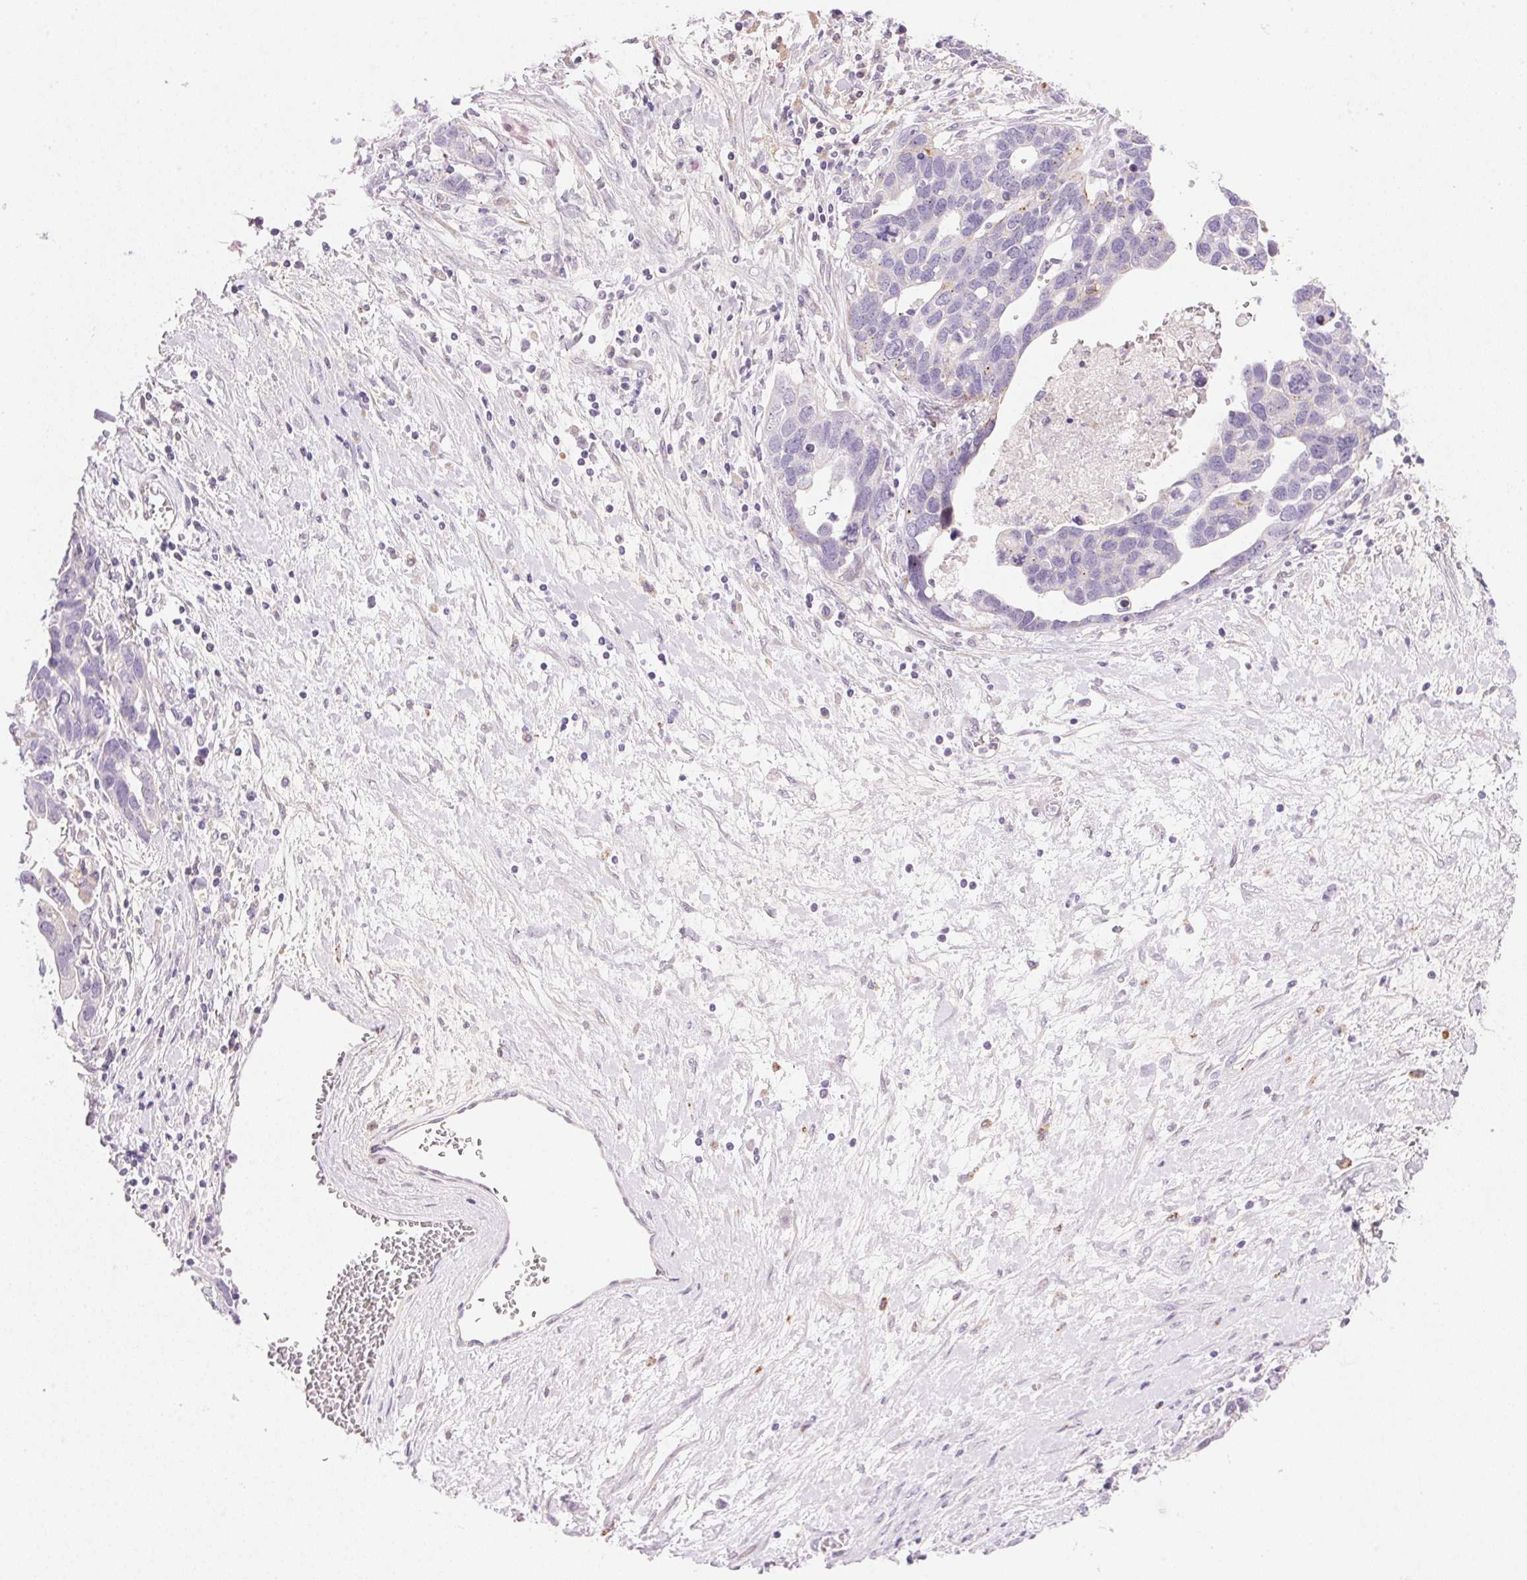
{"staining": {"intensity": "weak", "quantity": "<25%", "location": "cytoplasmic/membranous"}, "tissue": "ovarian cancer", "cell_type": "Tumor cells", "image_type": "cancer", "snomed": [{"axis": "morphology", "description": "Cystadenocarcinoma, serous, NOS"}, {"axis": "topography", "description": "Ovary"}], "caption": "Tumor cells are negative for brown protein staining in ovarian cancer. Nuclei are stained in blue.", "gene": "TEKT1", "patient": {"sex": "female", "age": 54}}